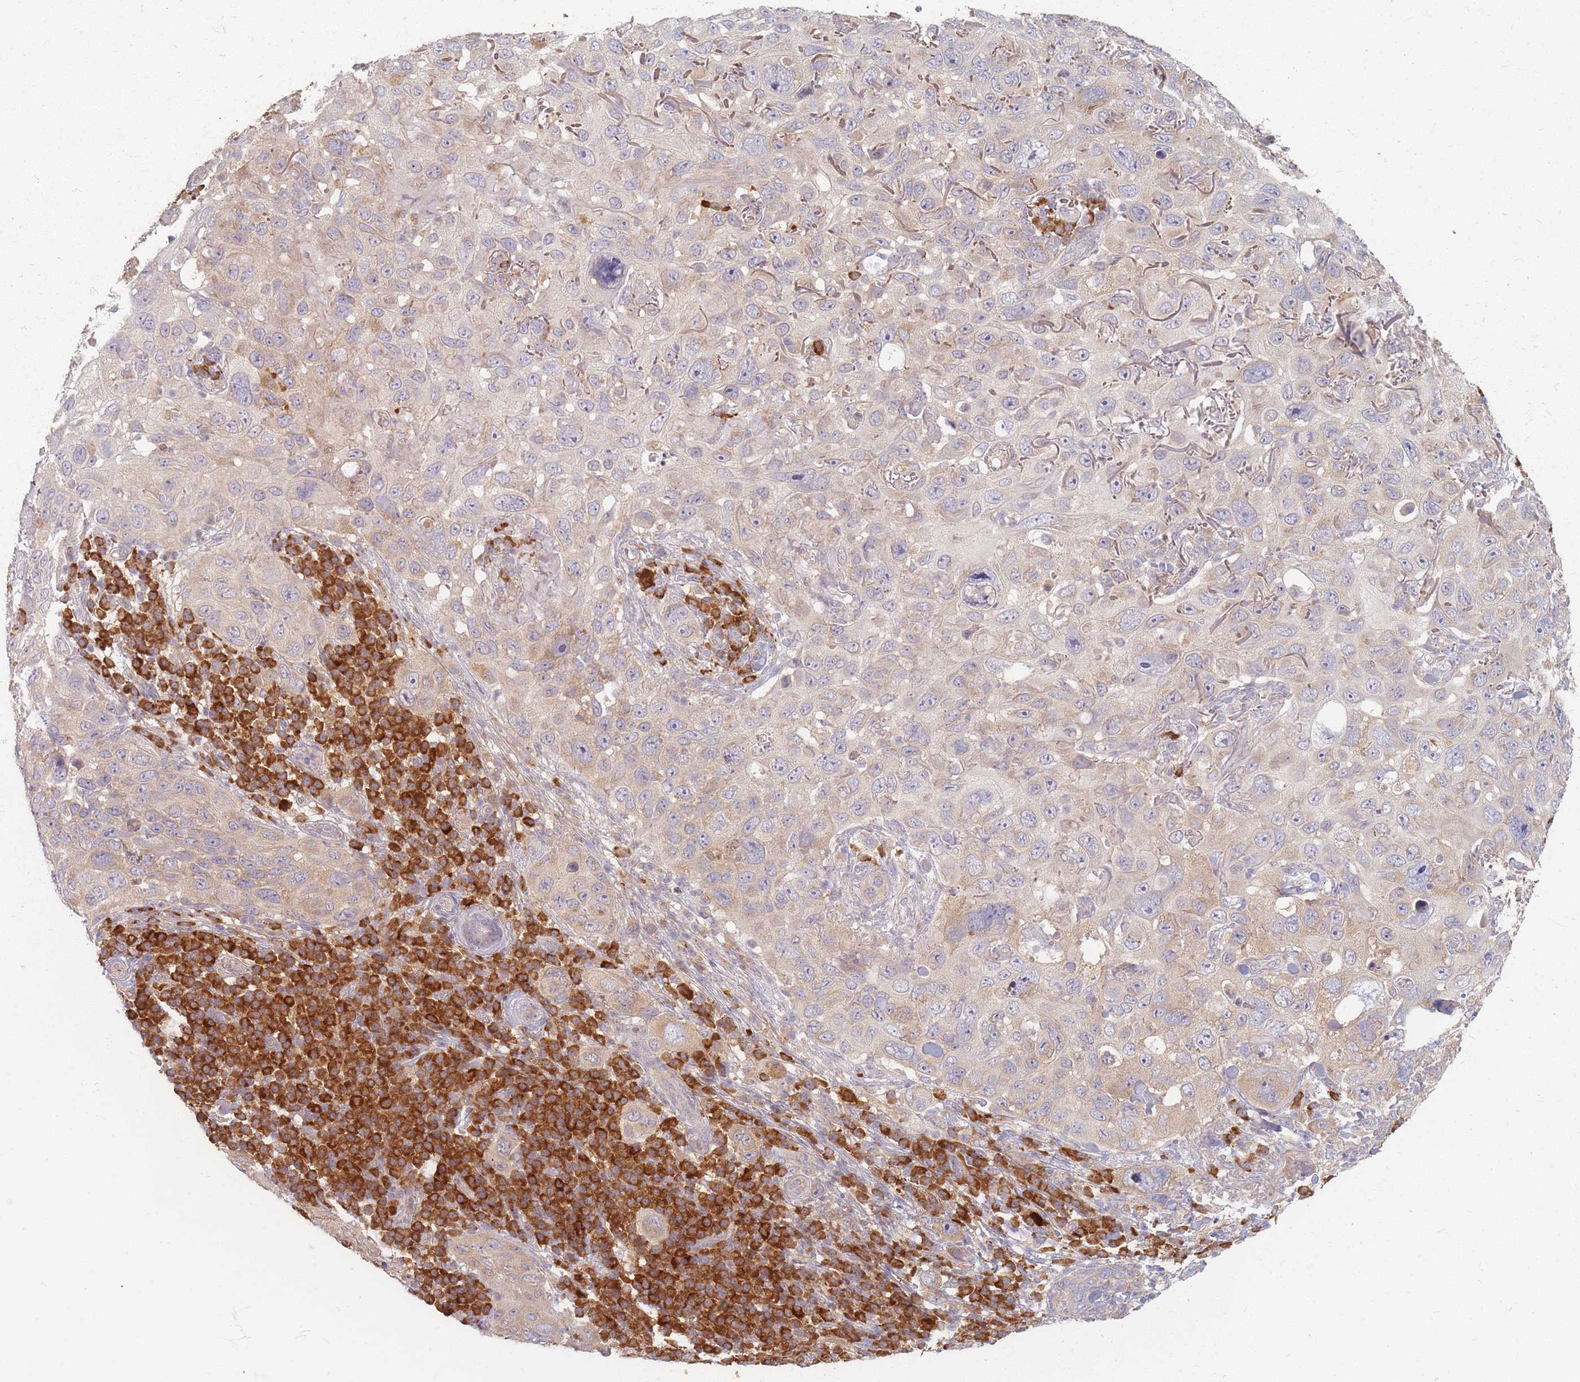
{"staining": {"intensity": "negative", "quantity": "none", "location": "none"}, "tissue": "skin cancer", "cell_type": "Tumor cells", "image_type": "cancer", "snomed": [{"axis": "morphology", "description": "Squamous cell carcinoma in situ, NOS"}, {"axis": "morphology", "description": "Squamous cell carcinoma, NOS"}, {"axis": "topography", "description": "Skin"}], "caption": "Immunohistochemical staining of squamous cell carcinoma (skin) reveals no significant staining in tumor cells.", "gene": "SMIM14", "patient": {"sex": "male", "age": 93}}